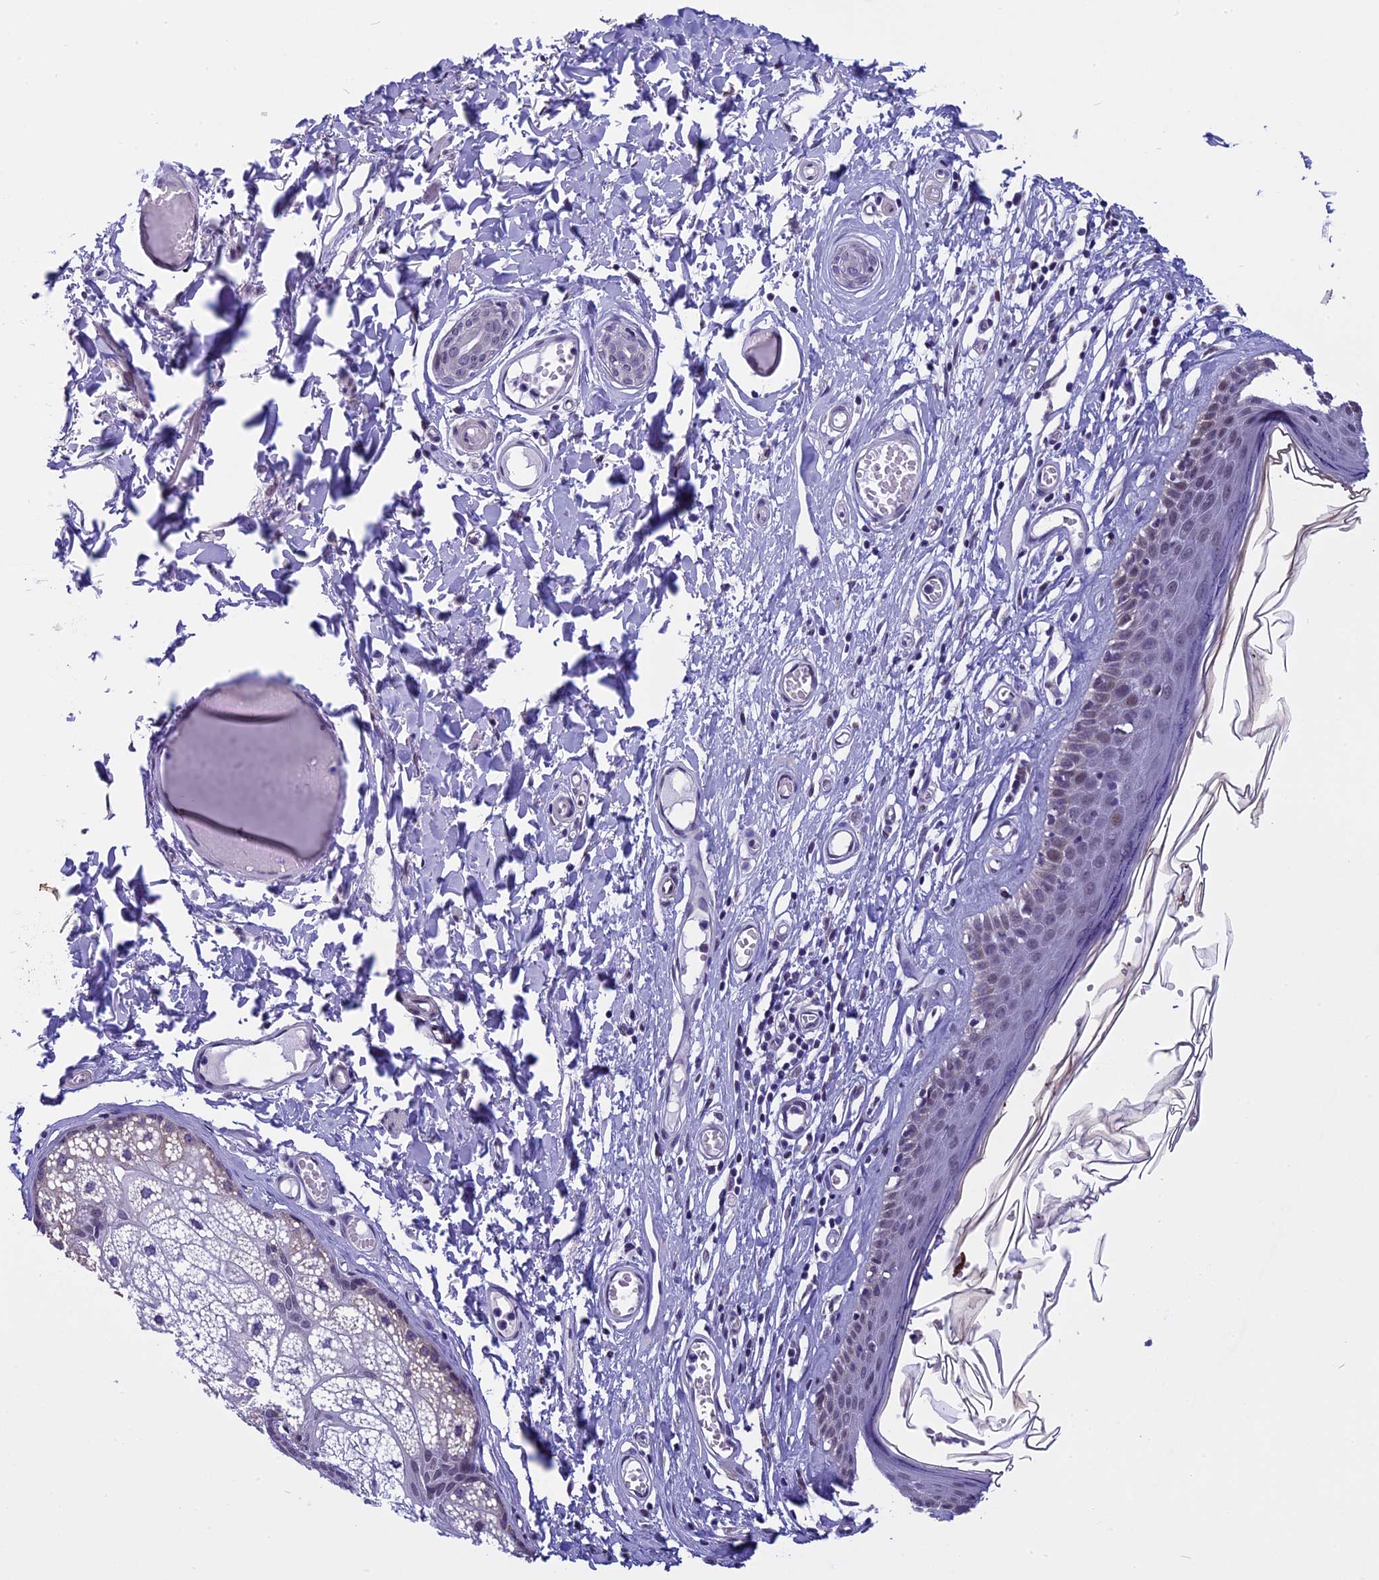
{"staining": {"intensity": "negative", "quantity": "none", "location": "none"}, "tissue": "skin", "cell_type": "Epidermal cells", "image_type": "normal", "snomed": [{"axis": "morphology", "description": "Normal tissue, NOS"}, {"axis": "topography", "description": "Adipose tissue"}, {"axis": "topography", "description": "Vascular tissue"}, {"axis": "topography", "description": "Vulva"}, {"axis": "topography", "description": "Peripheral nerve tissue"}], "caption": "This is a image of immunohistochemistry staining of normal skin, which shows no staining in epidermal cells.", "gene": "ZNF317", "patient": {"sex": "female", "age": 86}}